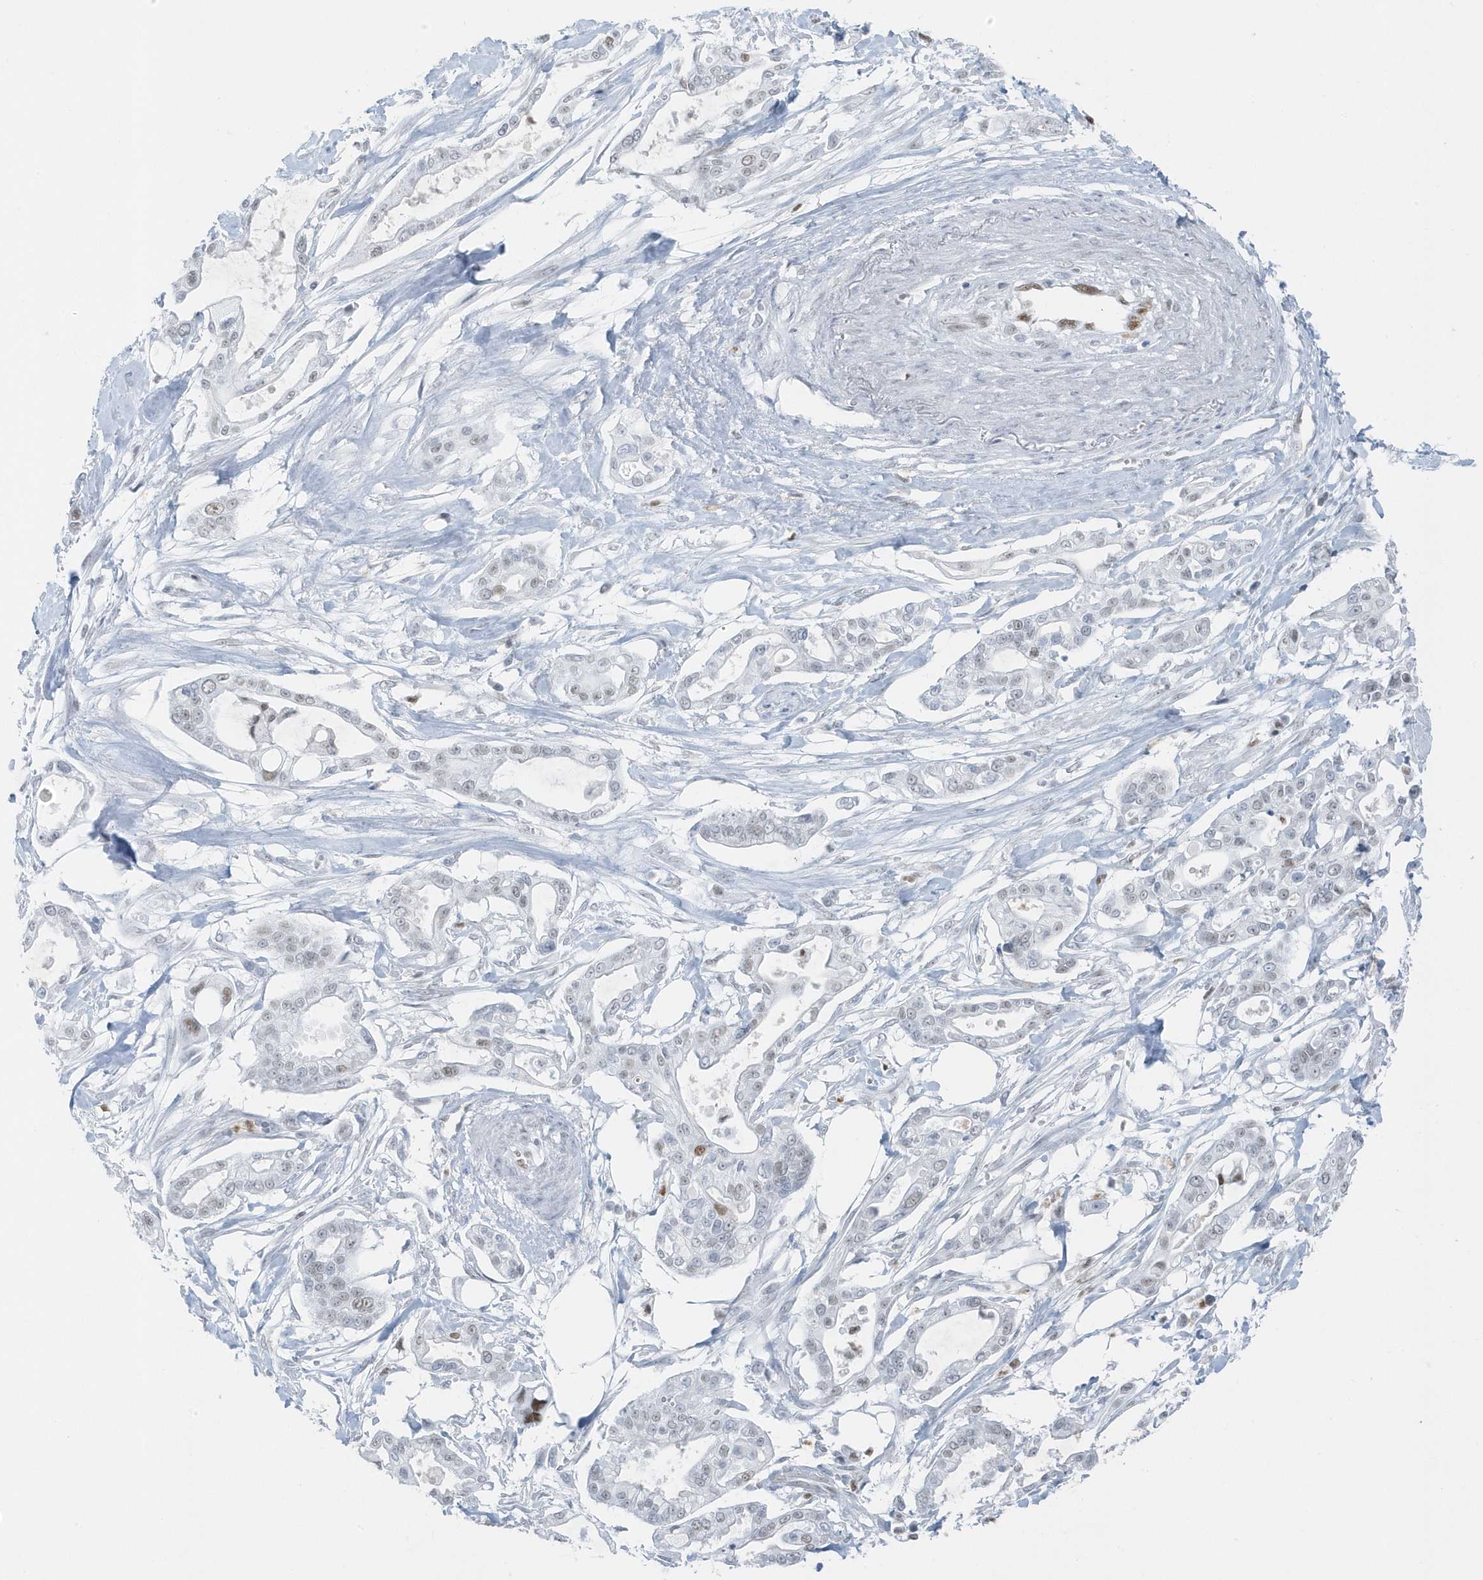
{"staining": {"intensity": "weak", "quantity": "25%-75%", "location": "nuclear"}, "tissue": "pancreatic cancer", "cell_type": "Tumor cells", "image_type": "cancer", "snomed": [{"axis": "morphology", "description": "Adenocarcinoma, NOS"}, {"axis": "topography", "description": "Pancreas"}], "caption": "Pancreatic cancer stained with a protein marker exhibits weak staining in tumor cells.", "gene": "SMIM34", "patient": {"sex": "male", "age": 68}}